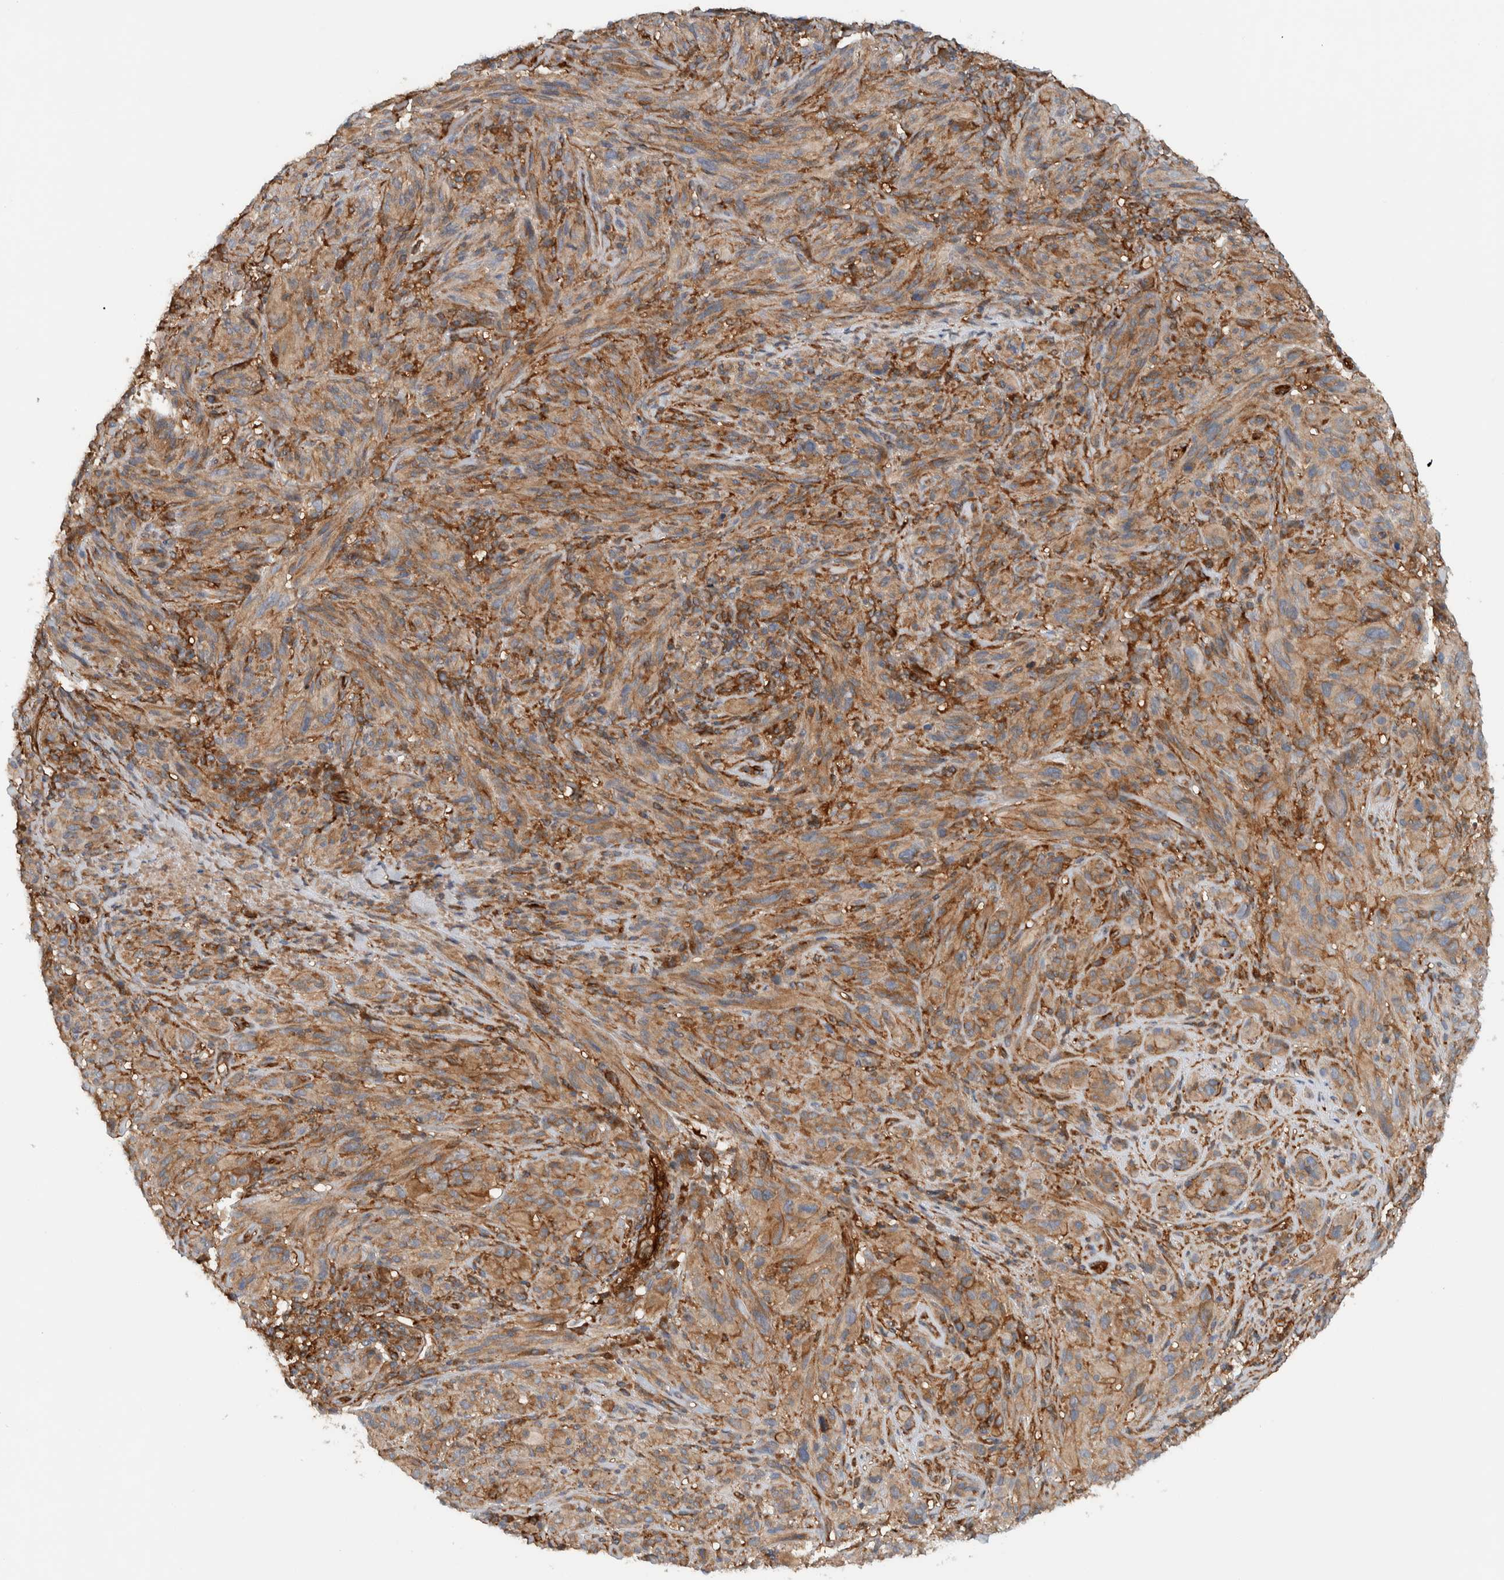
{"staining": {"intensity": "moderate", "quantity": ">75%", "location": "cytoplasmic/membranous"}, "tissue": "melanoma", "cell_type": "Tumor cells", "image_type": "cancer", "snomed": [{"axis": "morphology", "description": "Malignant melanoma, NOS"}, {"axis": "topography", "description": "Skin of head"}], "caption": "This histopathology image shows malignant melanoma stained with immunohistochemistry (IHC) to label a protein in brown. The cytoplasmic/membranous of tumor cells show moderate positivity for the protein. Nuclei are counter-stained blue.", "gene": "MPRIP", "patient": {"sex": "male", "age": 96}}